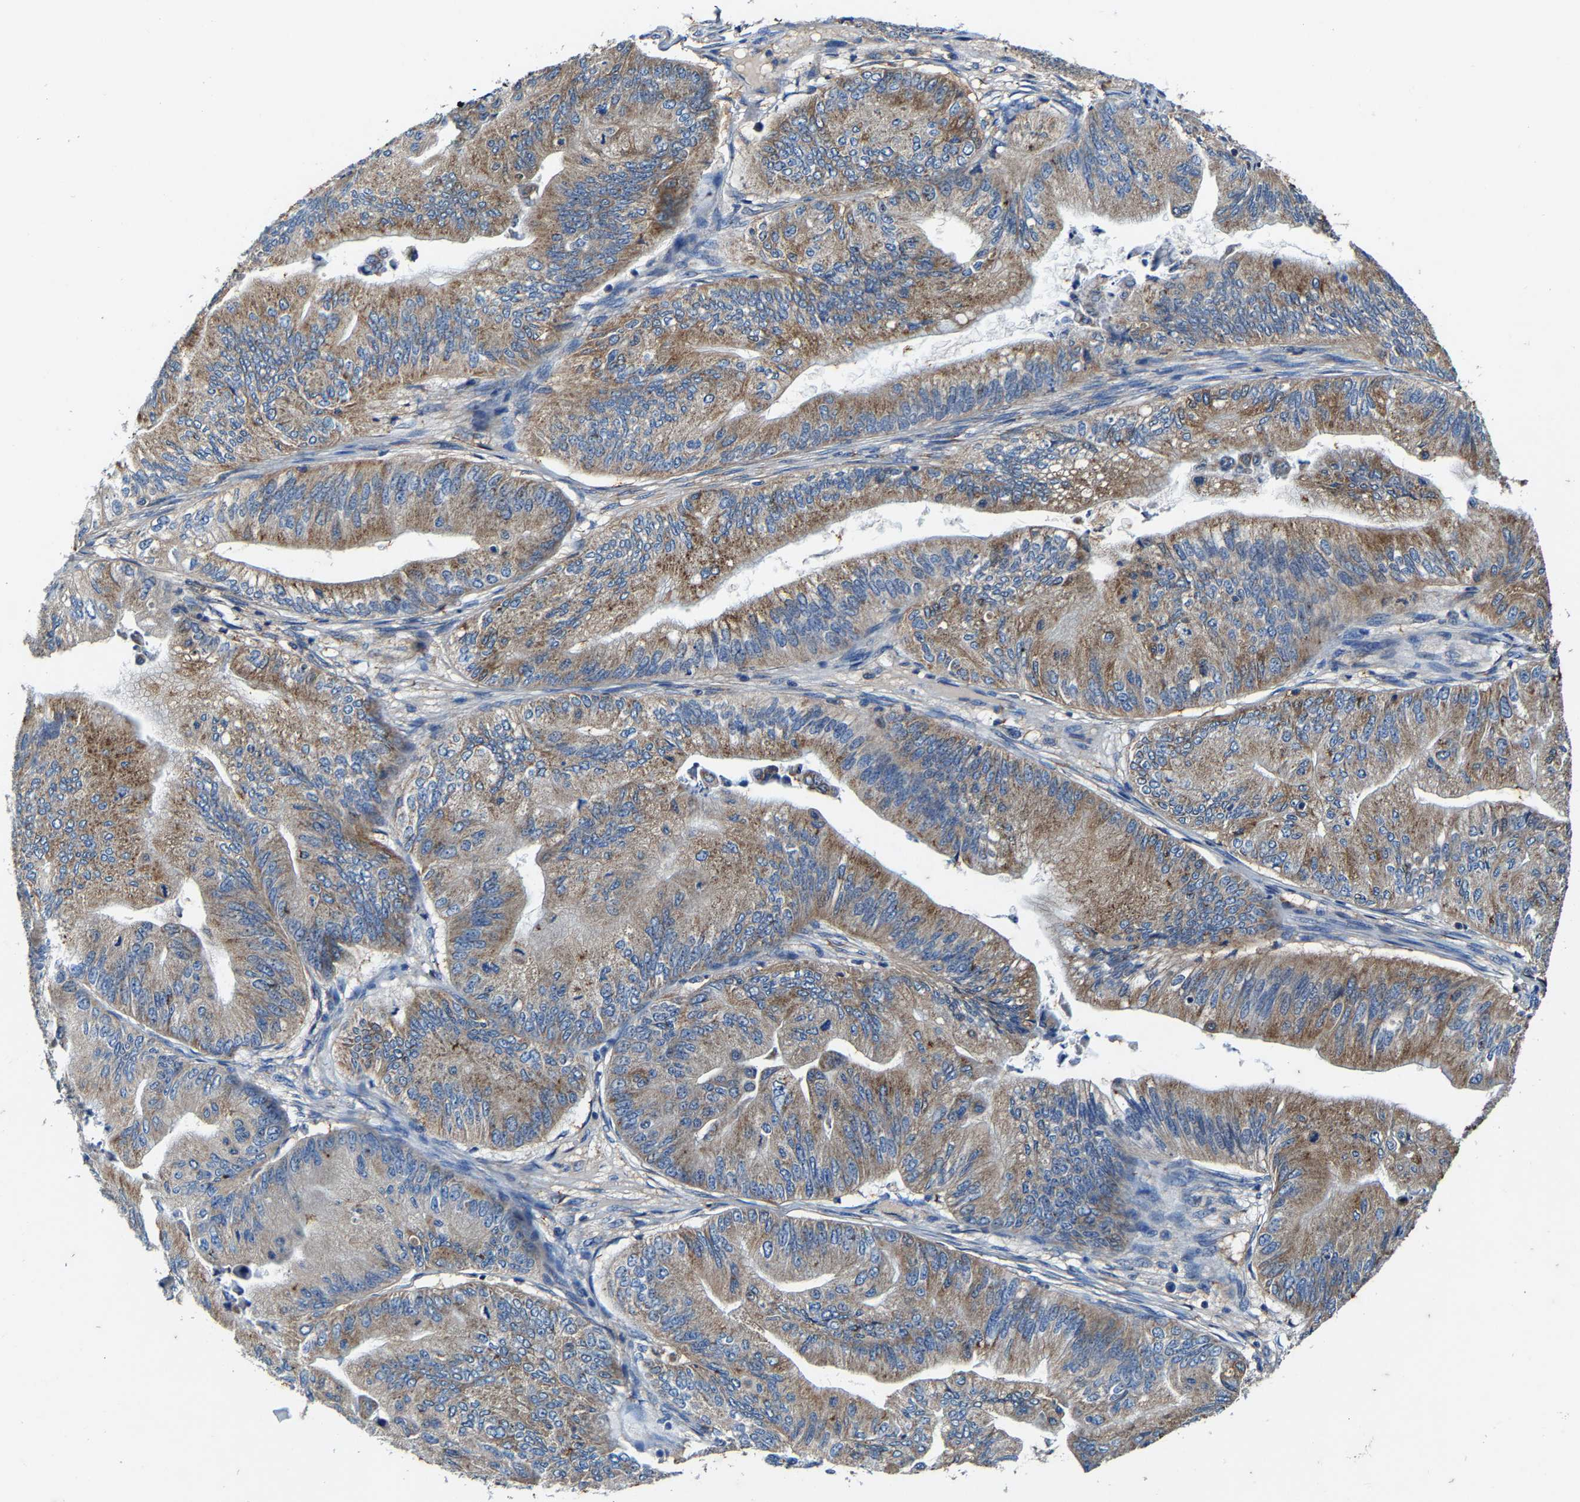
{"staining": {"intensity": "moderate", "quantity": ">75%", "location": "cytoplasmic/membranous"}, "tissue": "ovarian cancer", "cell_type": "Tumor cells", "image_type": "cancer", "snomed": [{"axis": "morphology", "description": "Cystadenocarcinoma, mucinous, NOS"}, {"axis": "topography", "description": "Ovary"}], "caption": "Mucinous cystadenocarcinoma (ovarian) stained with IHC shows moderate cytoplasmic/membranous expression in approximately >75% of tumor cells. The staining was performed using DAB, with brown indicating positive protein expression. Nuclei are stained blue with hematoxylin.", "gene": "SLC25A25", "patient": {"sex": "female", "age": 61}}